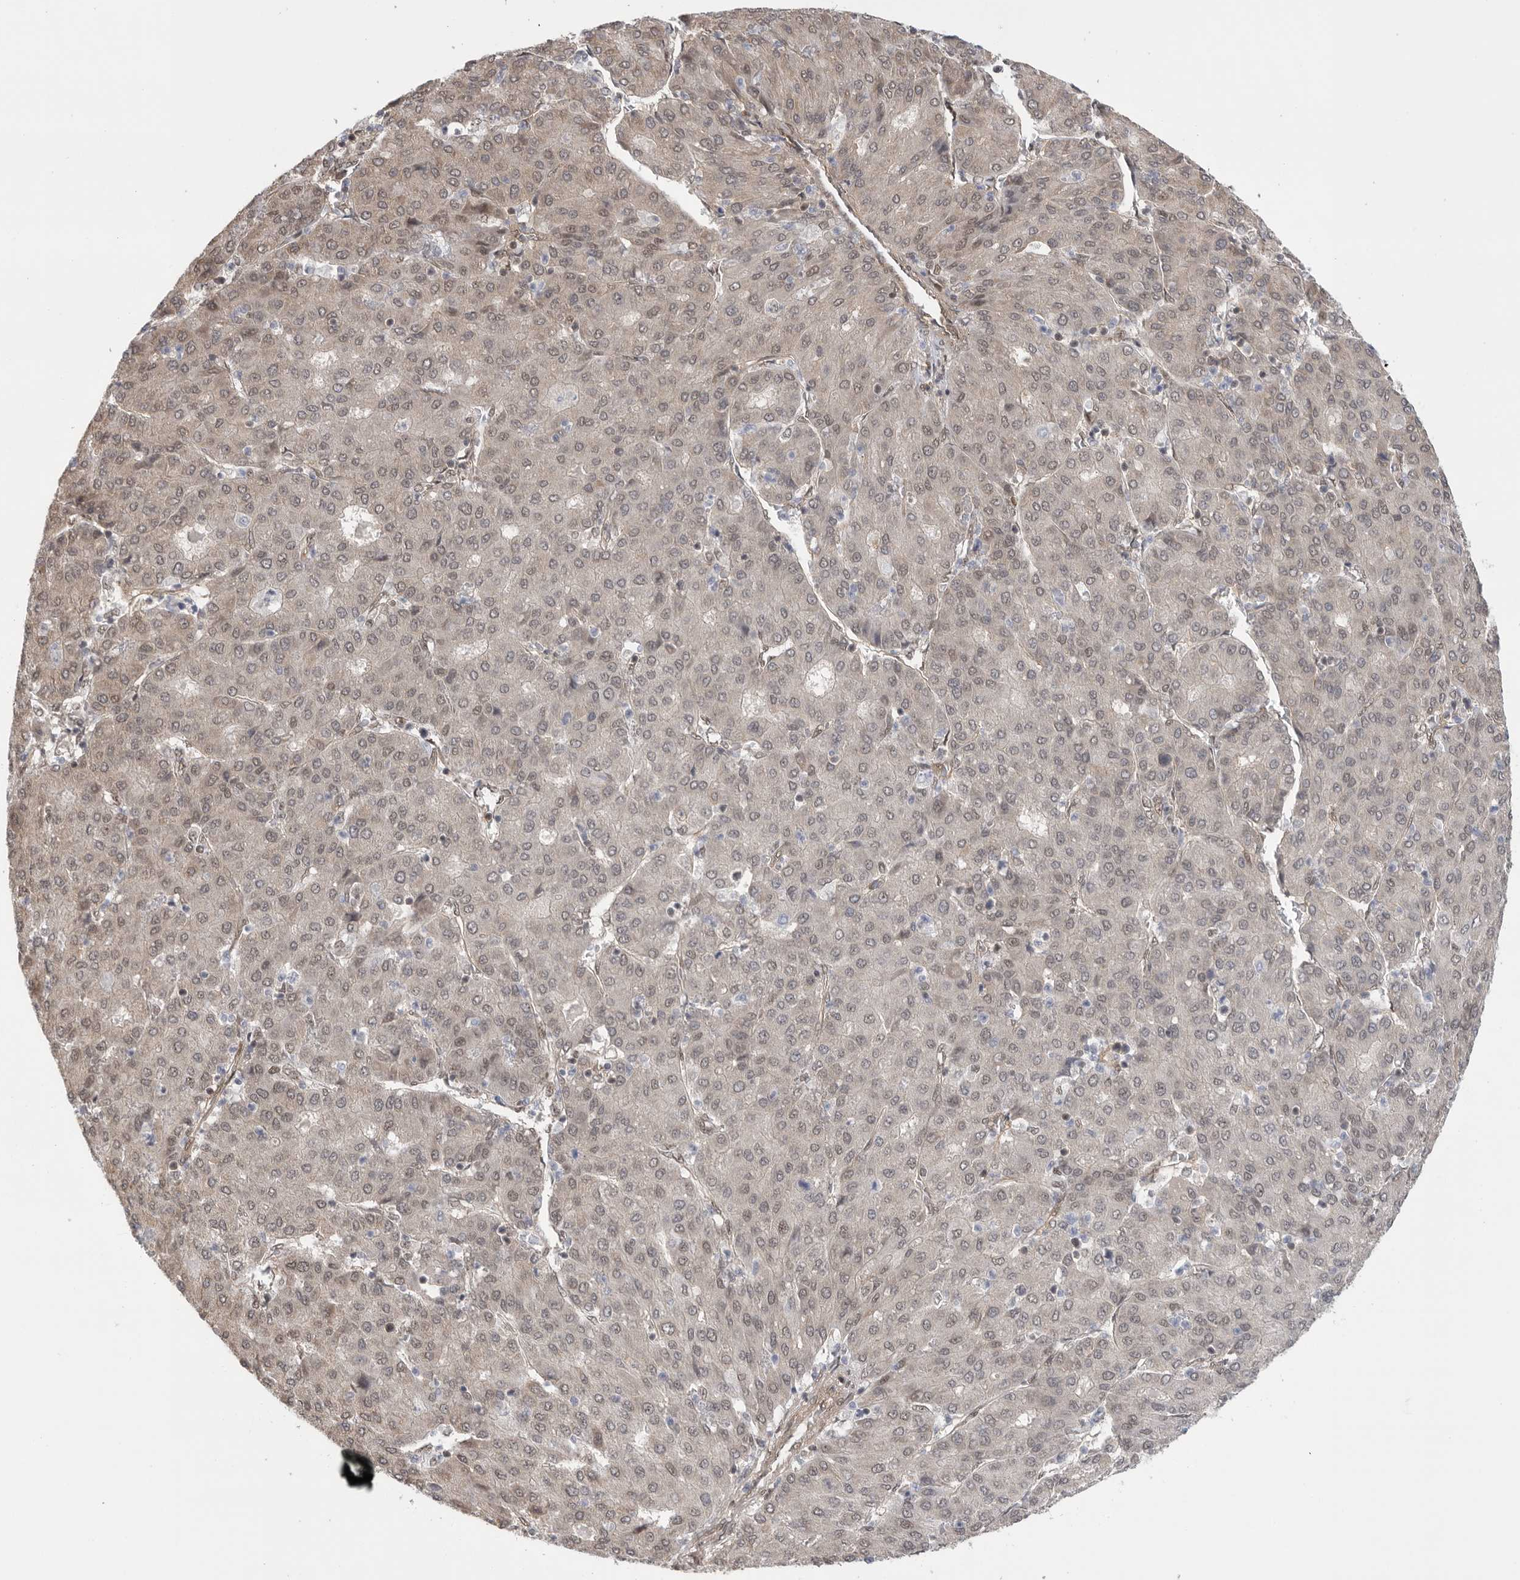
{"staining": {"intensity": "weak", "quantity": "25%-75%", "location": "nuclear"}, "tissue": "liver cancer", "cell_type": "Tumor cells", "image_type": "cancer", "snomed": [{"axis": "morphology", "description": "Carcinoma, Hepatocellular, NOS"}, {"axis": "topography", "description": "Liver"}], "caption": "Liver cancer (hepatocellular carcinoma) tissue displays weak nuclear expression in about 25%-75% of tumor cells, visualized by immunohistochemistry.", "gene": "VPS50", "patient": {"sex": "male", "age": 65}}